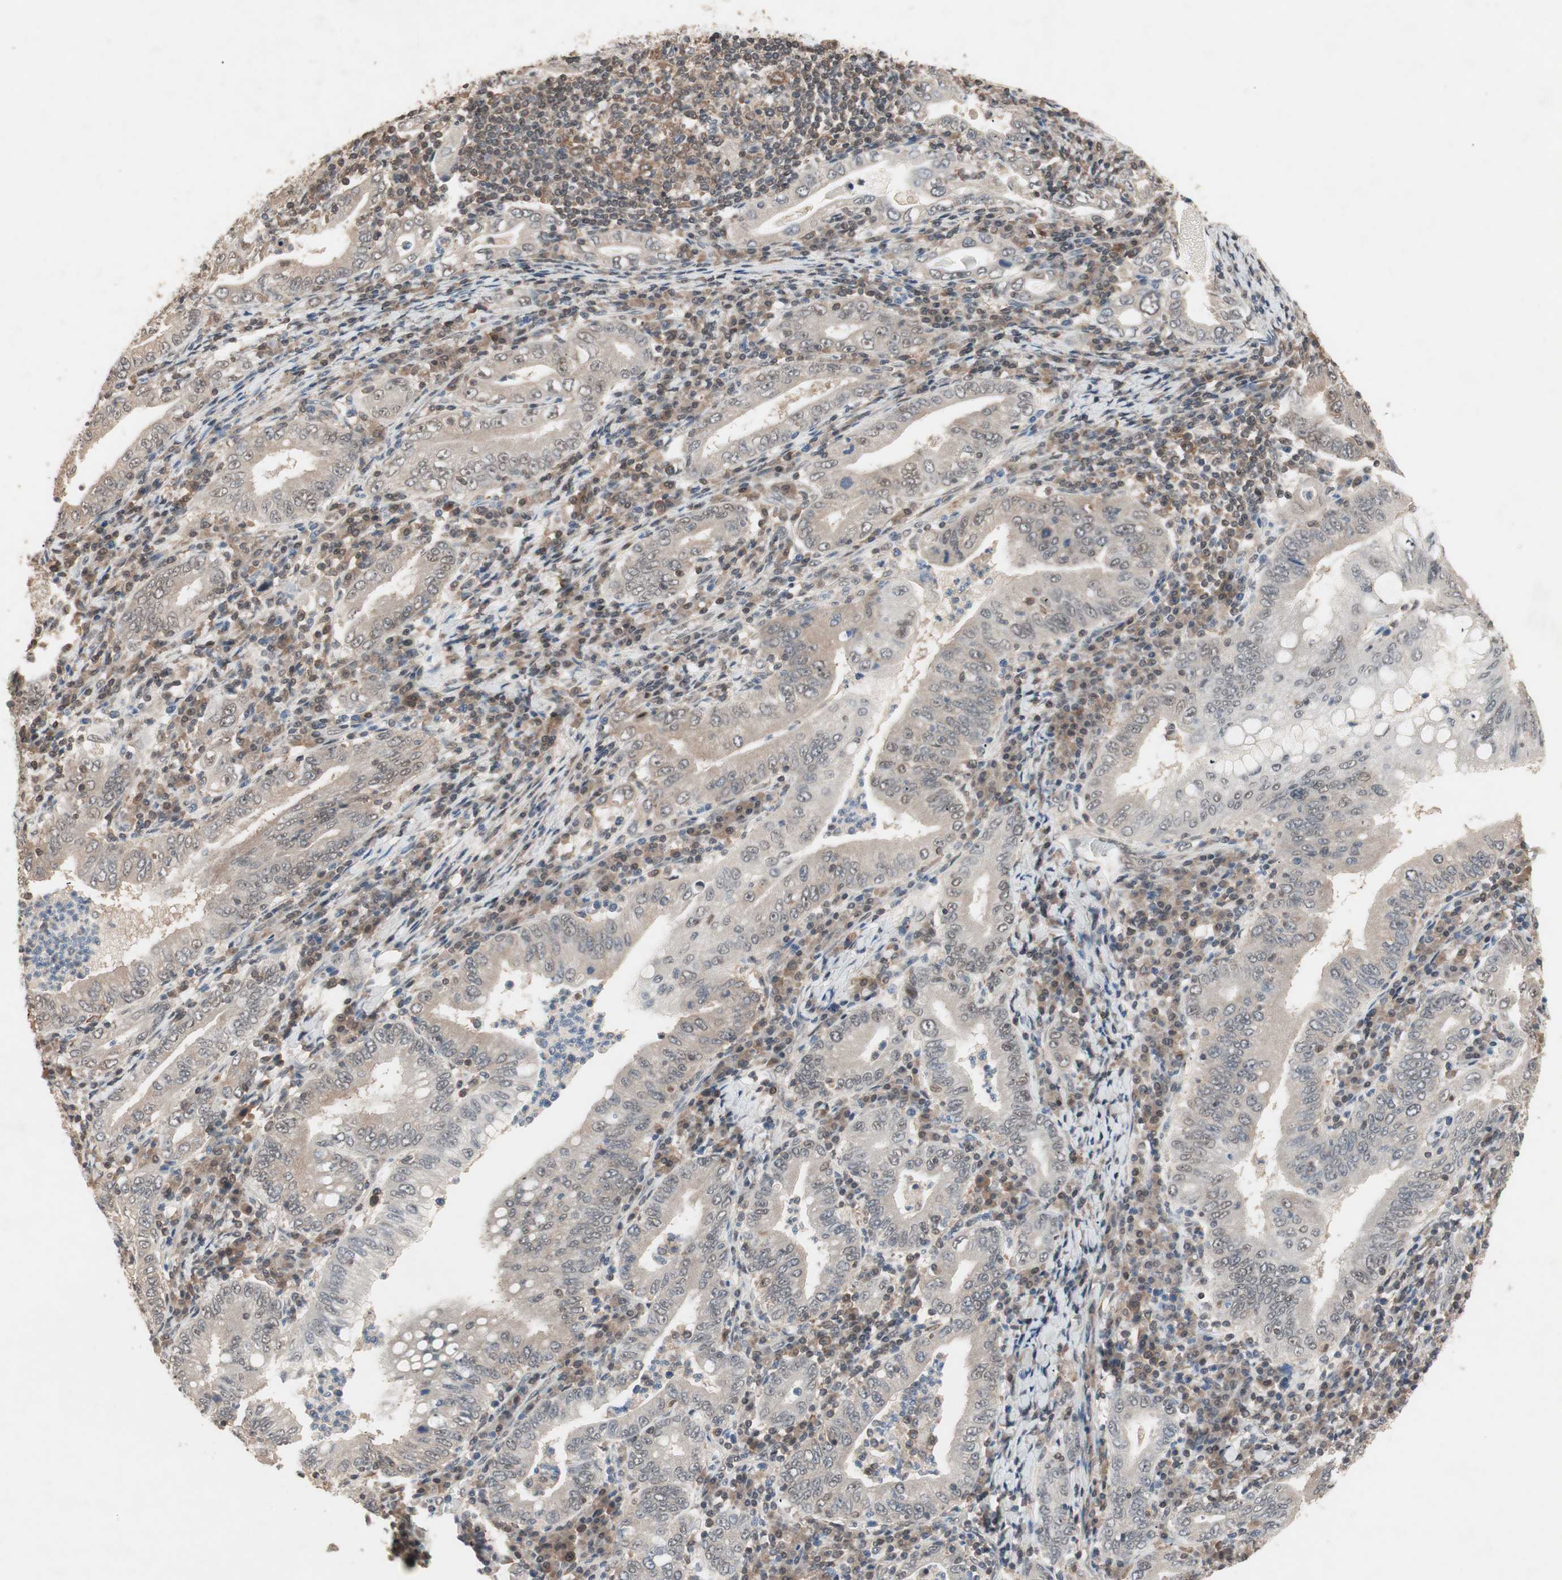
{"staining": {"intensity": "weak", "quantity": ">75%", "location": "cytoplasmic/membranous"}, "tissue": "stomach cancer", "cell_type": "Tumor cells", "image_type": "cancer", "snomed": [{"axis": "morphology", "description": "Normal tissue, NOS"}, {"axis": "morphology", "description": "Adenocarcinoma, NOS"}, {"axis": "topography", "description": "Esophagus"}, {"axis": "topography", "description": "Stomach, upper"}, {"axis": "topography", "description": "Peripheral nerve tissue"}], "caption": "The image shows a brown stain indicating the presence of a protein in the cytoplasmic/membranous of tumor cells in adenocarcinoma (stomach).", "gene": "GART", "patient": {"sex": "male", "age": 62}}